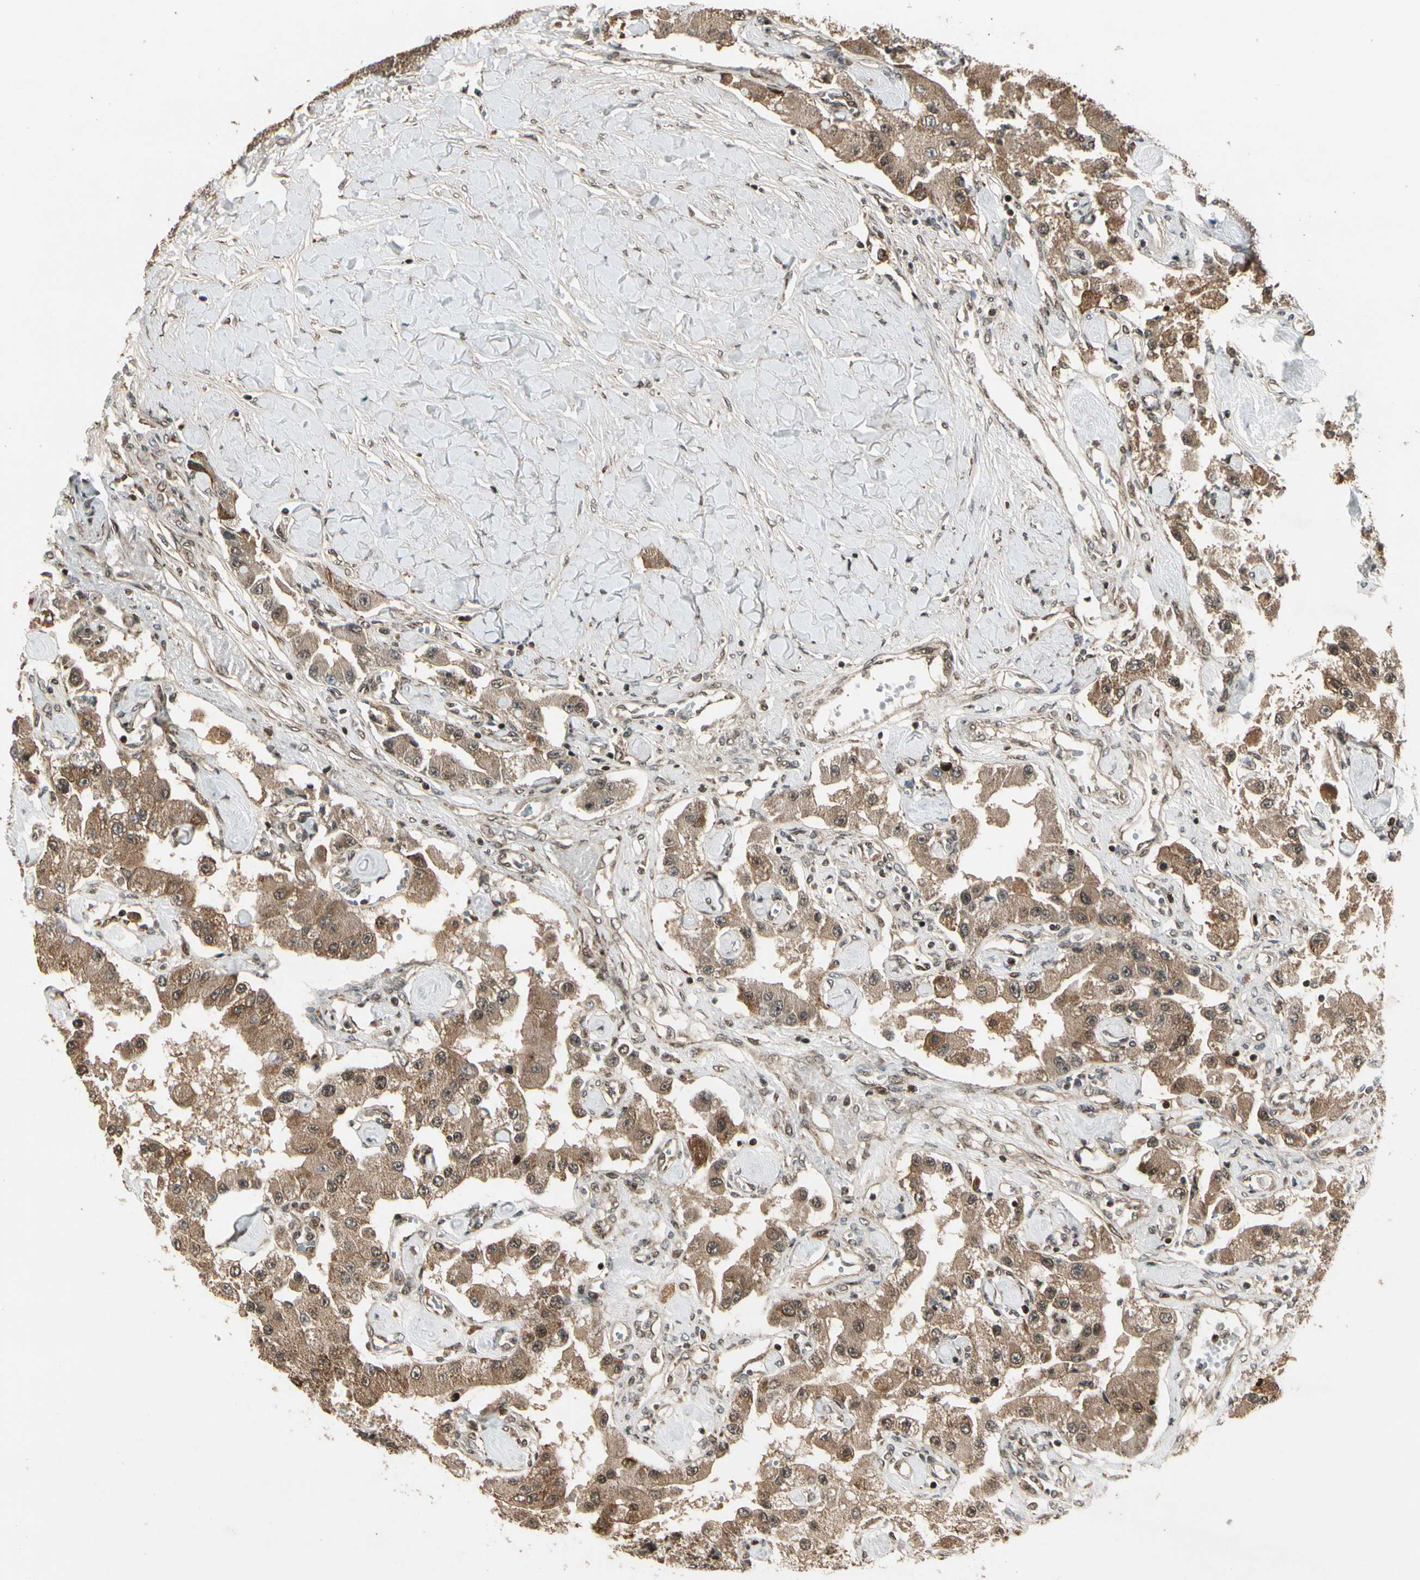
{"staining": {"intensity": "moderate", "quantity": ">75%", "location": "cytoplasmic/membranous"}, "tissue": "carcinoid", "cell_type": "Tumor cells", "image_type": "cancer", "snomed": [{"axis": "morphology", "description": "Carcinoid, malignant, NOS"}, {"axis": "topography", "description": "Pancreas"}], "caption": "Immunohistochemistry of carcinoid exhibits medium levels of moderate cytoplasmic/membranous positivity in approximately >75% of tumor cells. (DAB IHC with brightfield microscopy, high magnification).", "gene": "GLUL", "patient": {"sex": "male", "age": 41}}